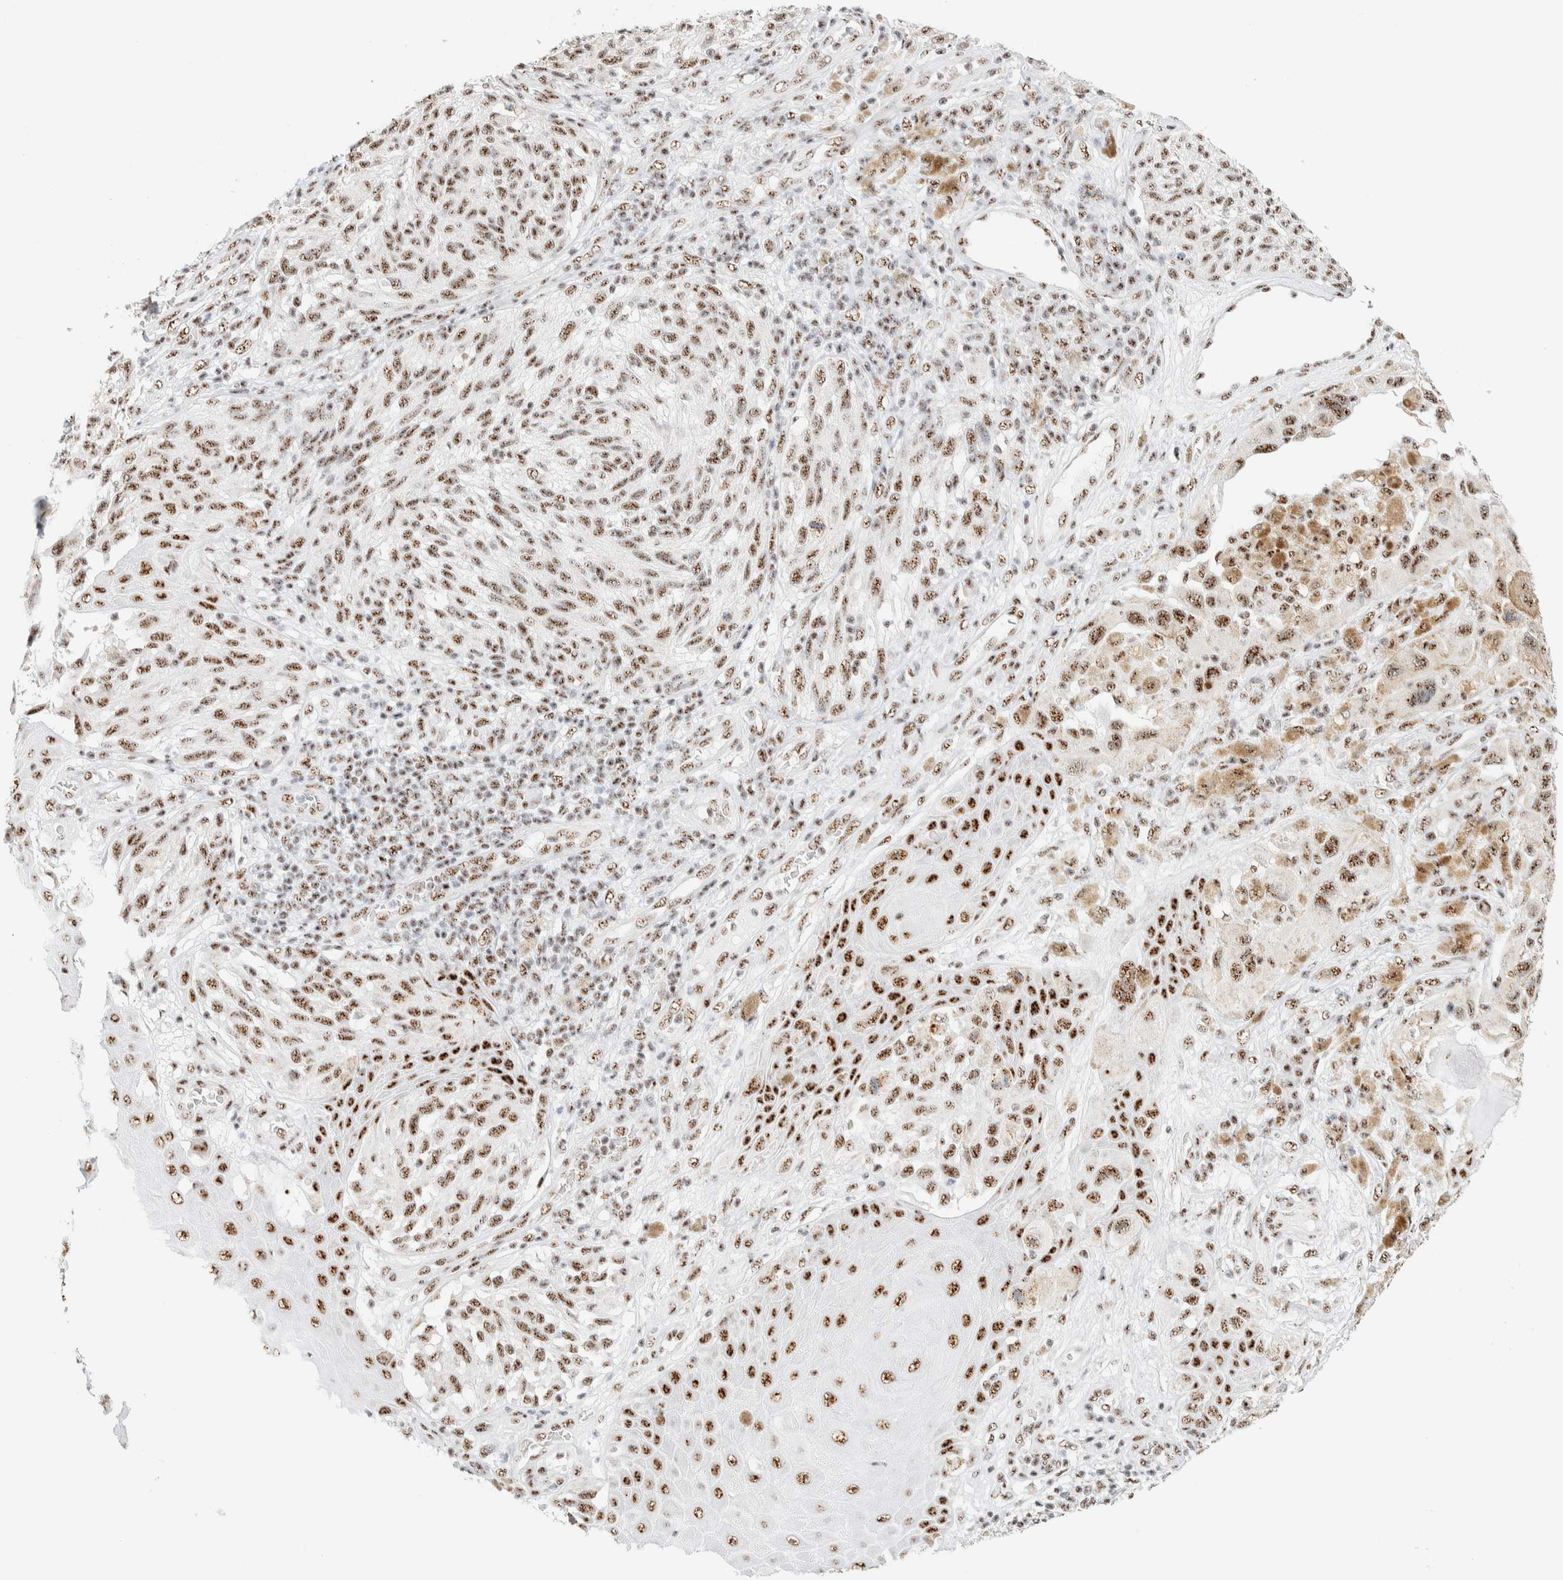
{"staining": {"intensity": "moderate", "quantity": ">75%", "location": "nuclear"}, "tissue": "melanoma", "cell_type": "Tumor cells", "image_type": "cancer", "snomed": [{"axis": "morphology", "description": "Malignant melanoma, NOS"}, {"axis": "topography", "description": "Skin"}], "caption": "Immunohistochemical staining of human melanoma demonstrates medium levels of moderate nuclear expression in approximately >75% of tumor cells.", "gene": "SON", "patient": {"sex": "female", "age": 73}}